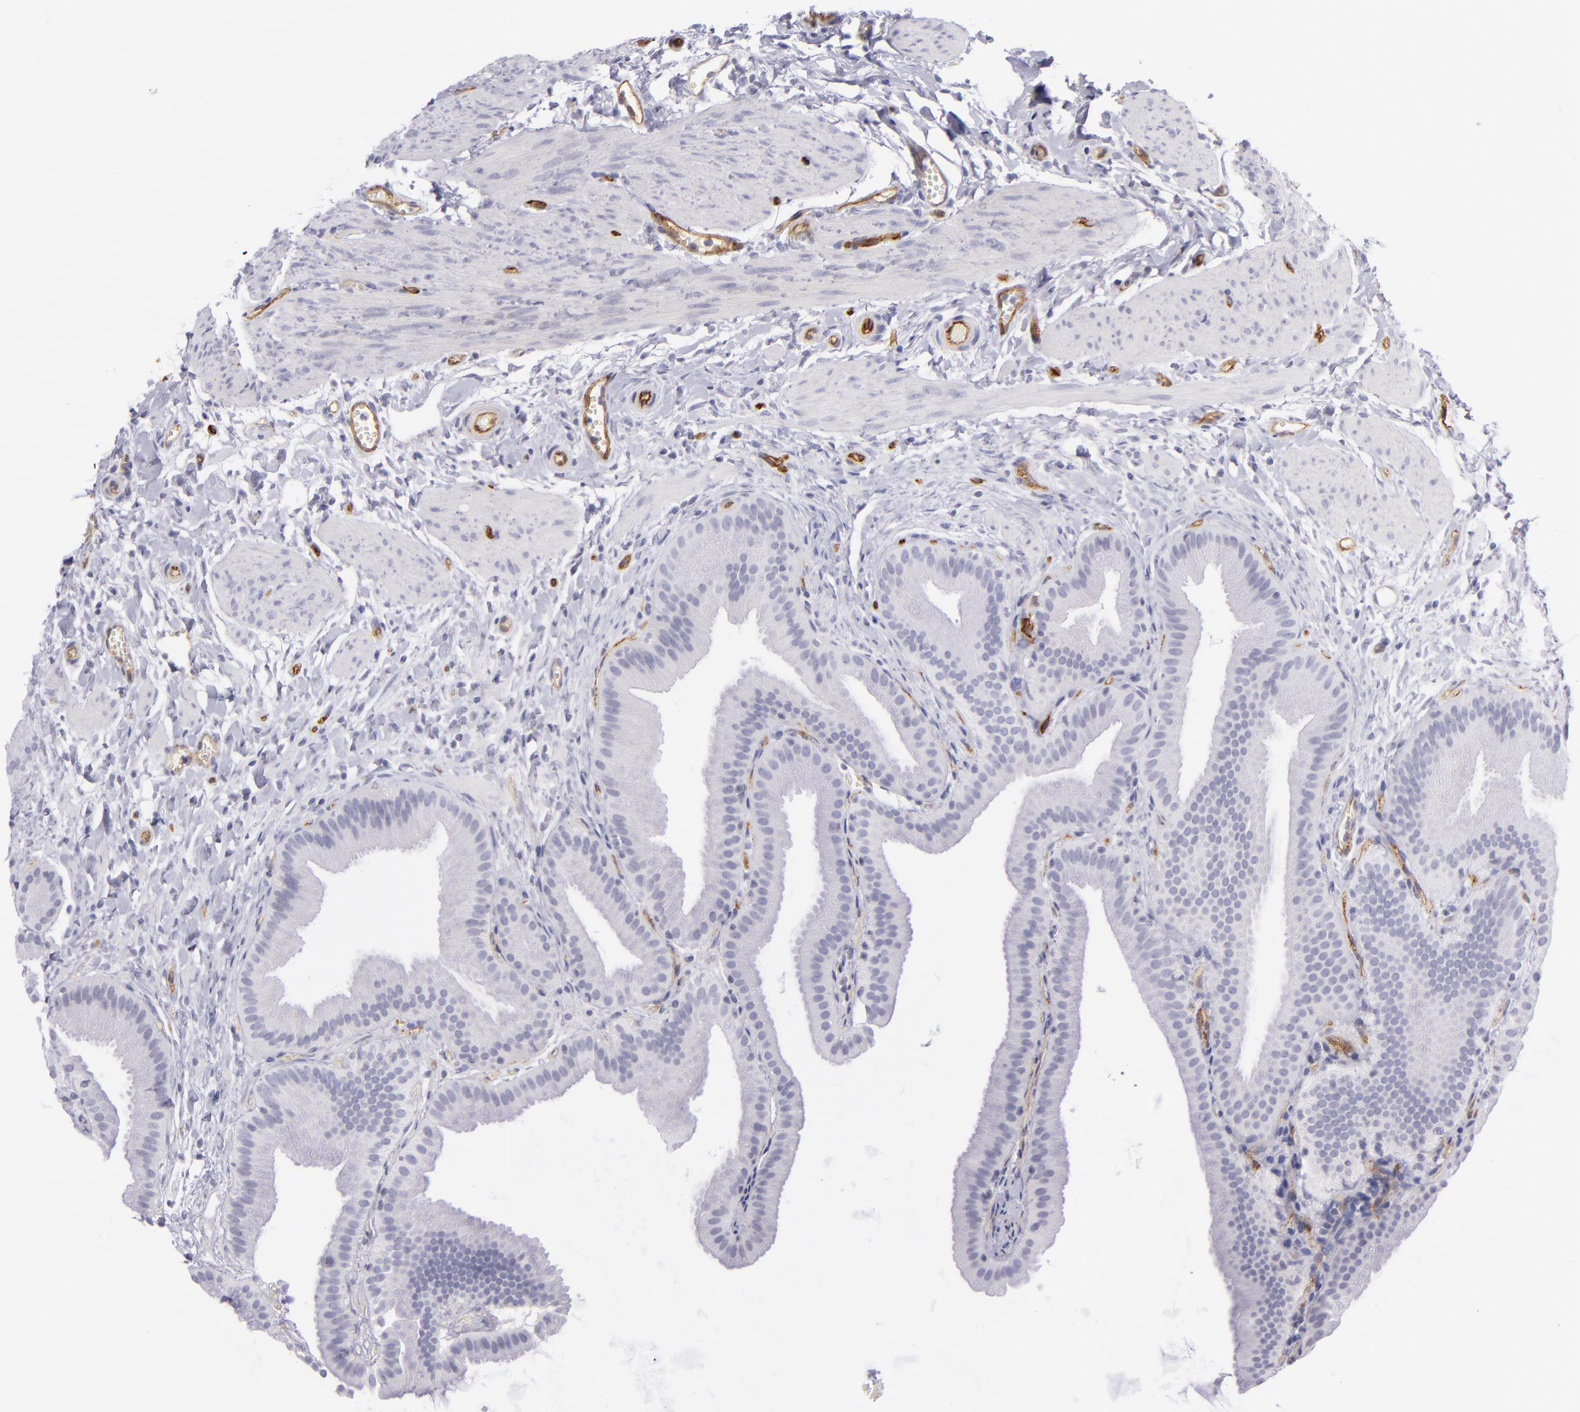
{"staining": {"intensity": "negative", "quantity": "none", "location": "none"}, "tissue": "gallbladder", "cell_type": "Glandular cells", "image_type": "normal", "snomed": [{"axis": "morphology", "description": "Normal tissue, NOS"}, {"axis": "topography", "description": "Gallbladder"}], "caption": "Glandular cells show no significant positivity in unremarkable gallbladder. Nuclei are stained in blue.", "gene": "THBD", "patient": {"sex": "female", "age": 63}}